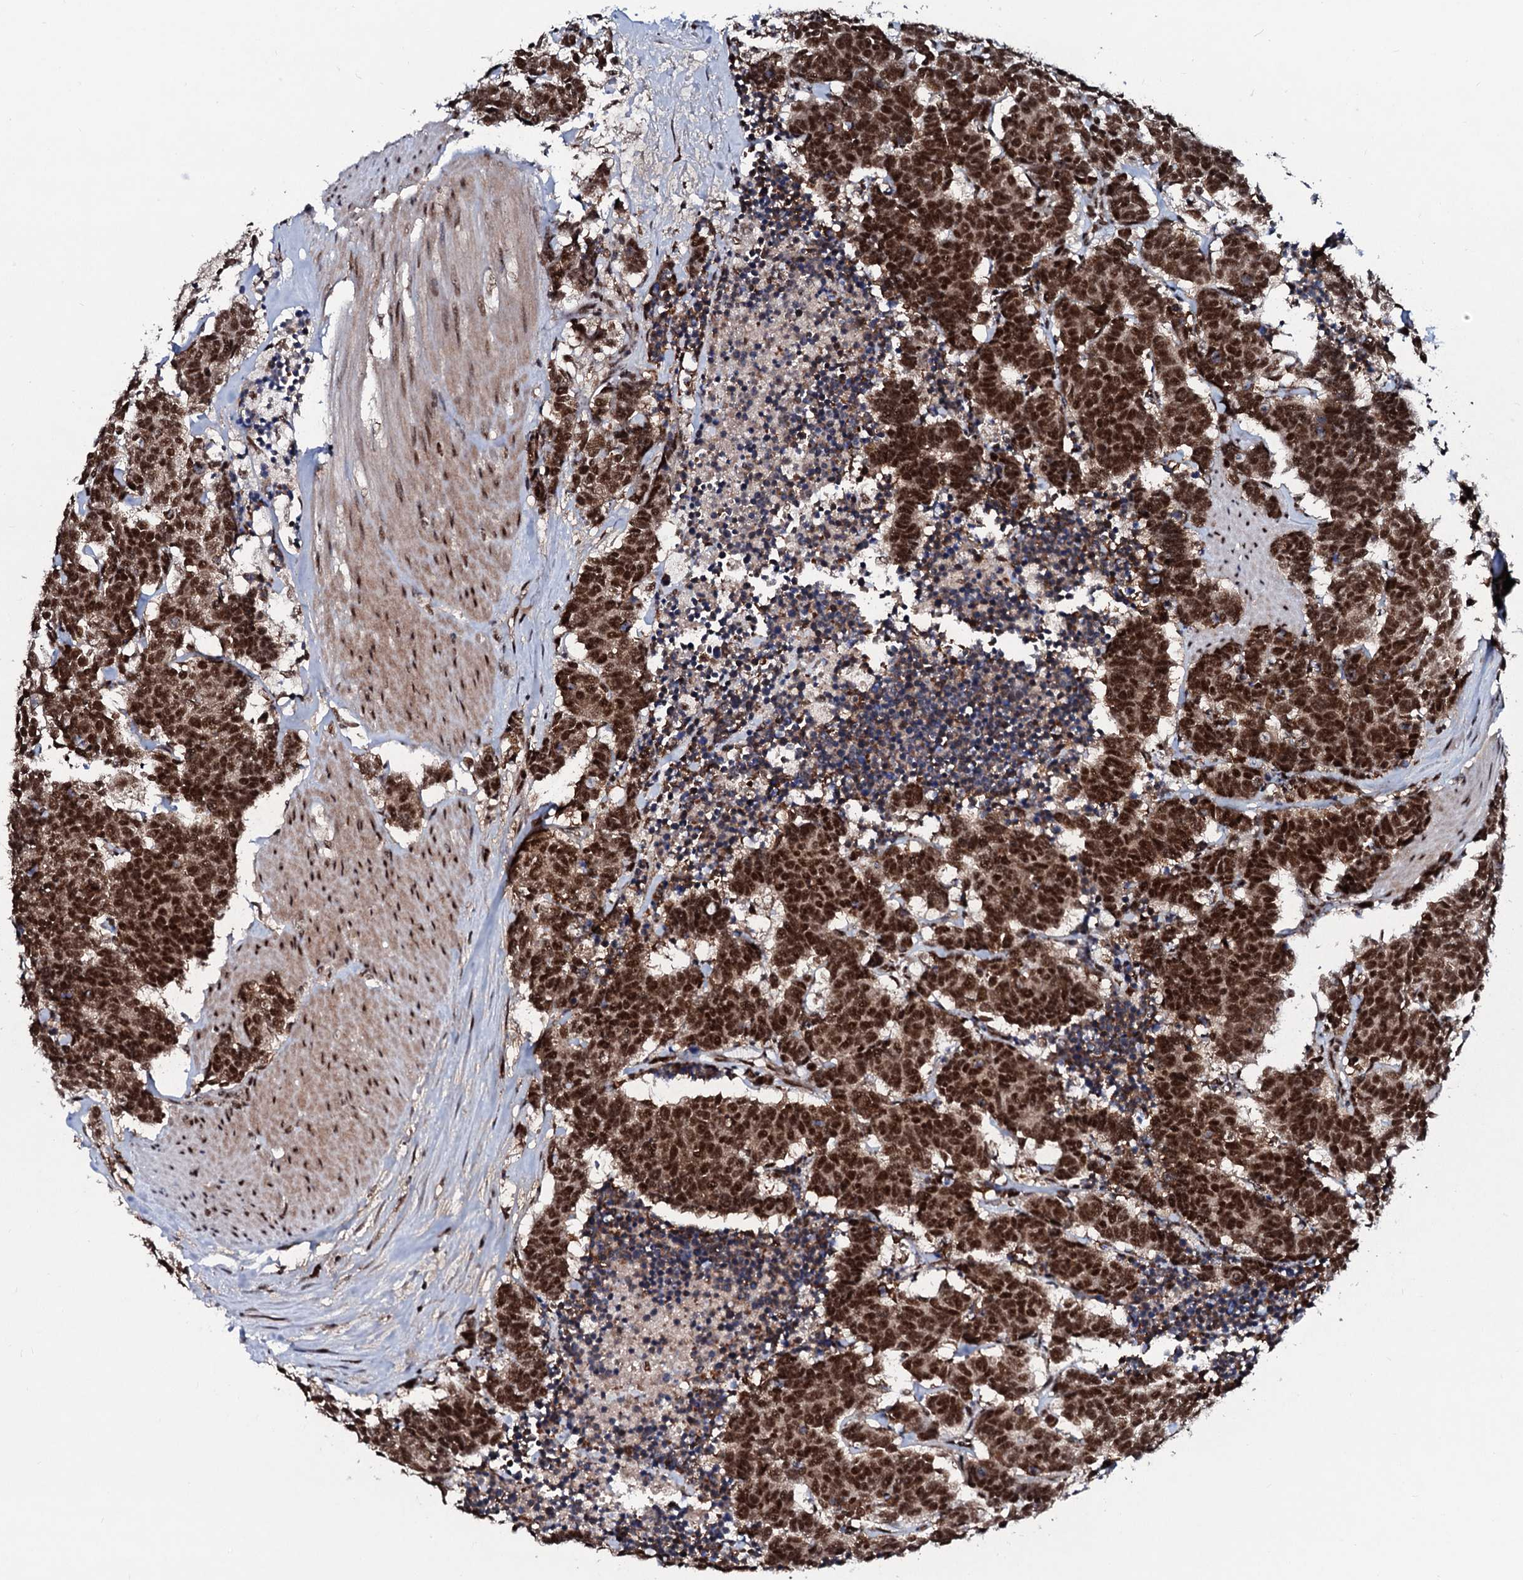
{"staining": {"intensity": "strong", "quantity": ">75%", "location": "nuclear"}, "tissue": "carcinoid", "cell_type": "Tumor cells", "image_type": "cancer", "snomed": [{"axis": "morphology", "description": "Carcinoma, NOS"}, {"axis": "morphology", "description": "Carcinoid, malignant, NOS"}, {"axis": "topography", "description": "Urinary bladder"}], "caption": "An immunohistochemistry histopathology image of neoplastic tissue is shown. Protein staining in brown highlights strong nuclear positivity in carcinoid (malignant) within tumor cells. The staining was performed using DAB, with brown indicating positive protein expression. Nuclei are stained blue with hematoxylin.", "gene": "PRPF18", "patient": {"sex": "male", "age": 57}}